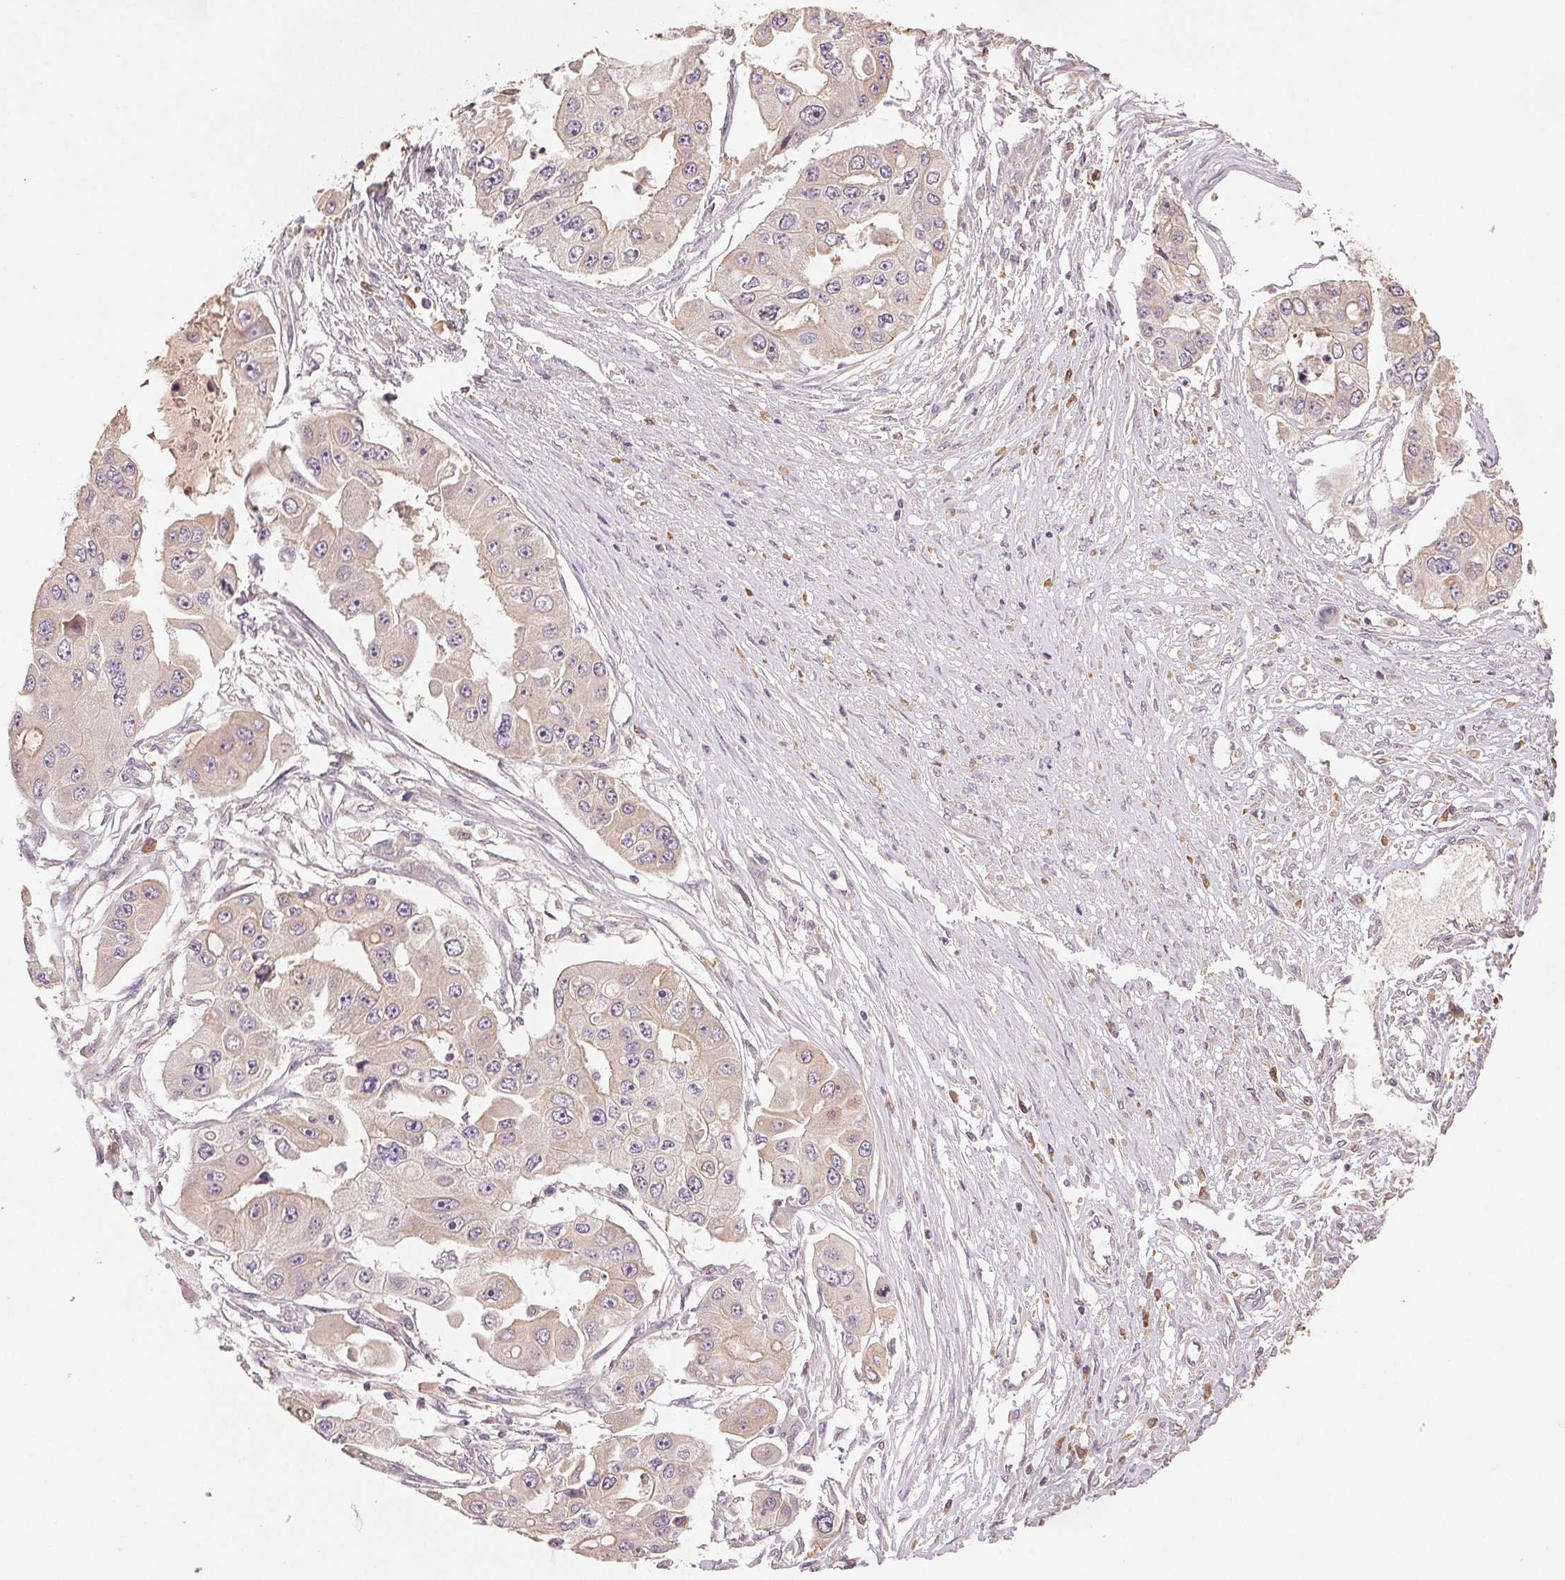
{"staining": {"intensity": "weak", "quantity": "<25%", "location": "cytoplasmic/membranous"}, "tissue": "ovarian cancer", "cell_type": "Tumor cells", "image_type": "cancer", "snomed": [{"axis": "morphology", "description": "Cystadenocarcinoma, serous, NOS"}, {"axis": "topography", "description": "Ovary"}], "caption": "Tumor cells show no significant protein expression in serous cystadenocarcinoma (ovarian).", "gene": "YIF1B", "patient": {"sex": "female", "age": 56}}